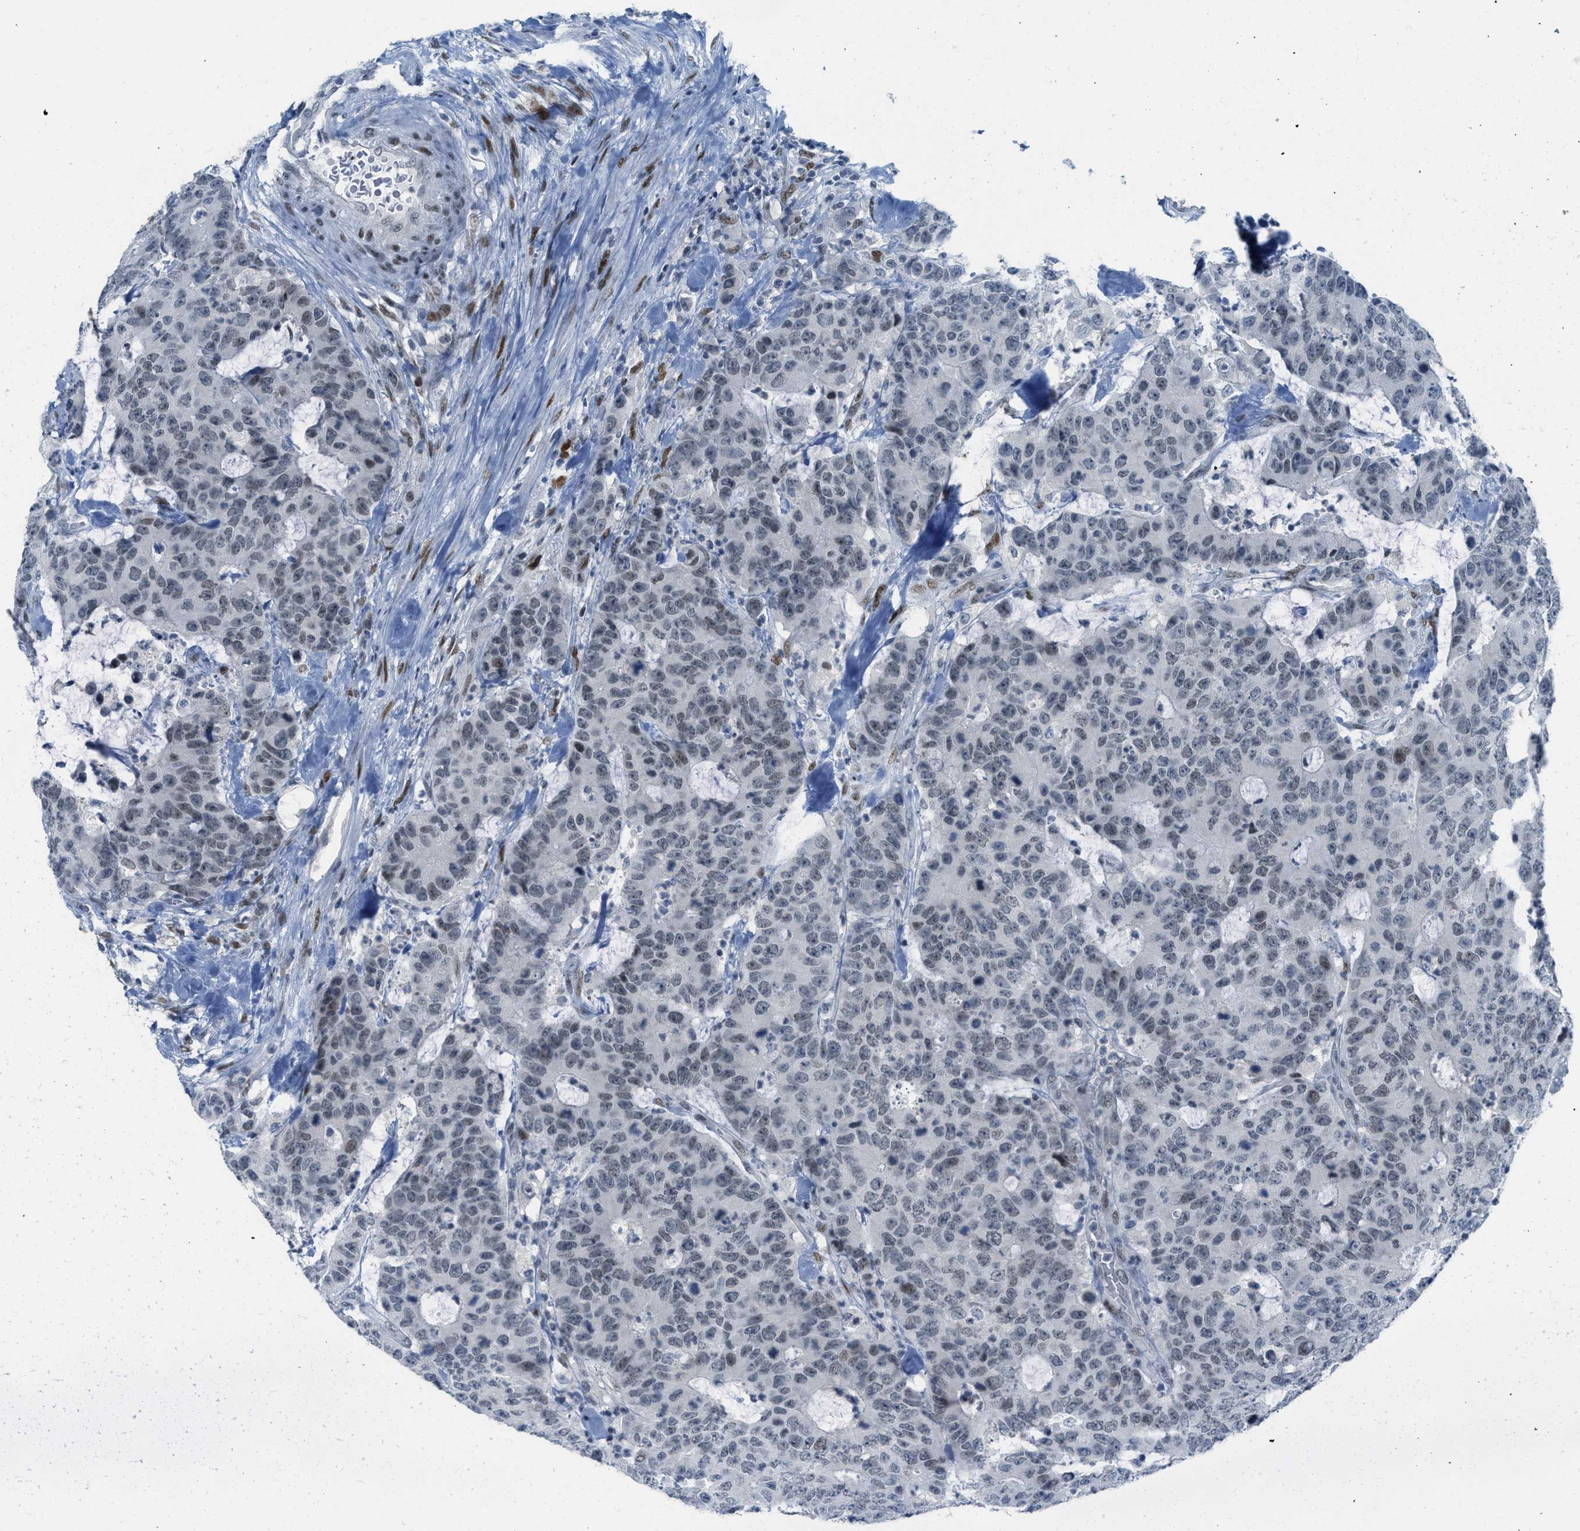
{"staining": {"intensity": "moderate", "quantity": "25%-75%", "location": "nuclear"}, "tissue": "colorectal cancer", "cell_type": "Tumor cells", "image_type": "cancer", "snomed": [{"axis": "morphology", "description": "Adenocarcinoma, NOS"}, {"axis": "topography", "description": "Colon"}], "caption": "Immunohistochemical staining of human colorectal adenocarcinoma exhibits medium levels of moderate nuclear protein staining in about 25%-75% of tumor cells.", "gene": "PBX1", "patient": {"sex": "female", "age": 86}}